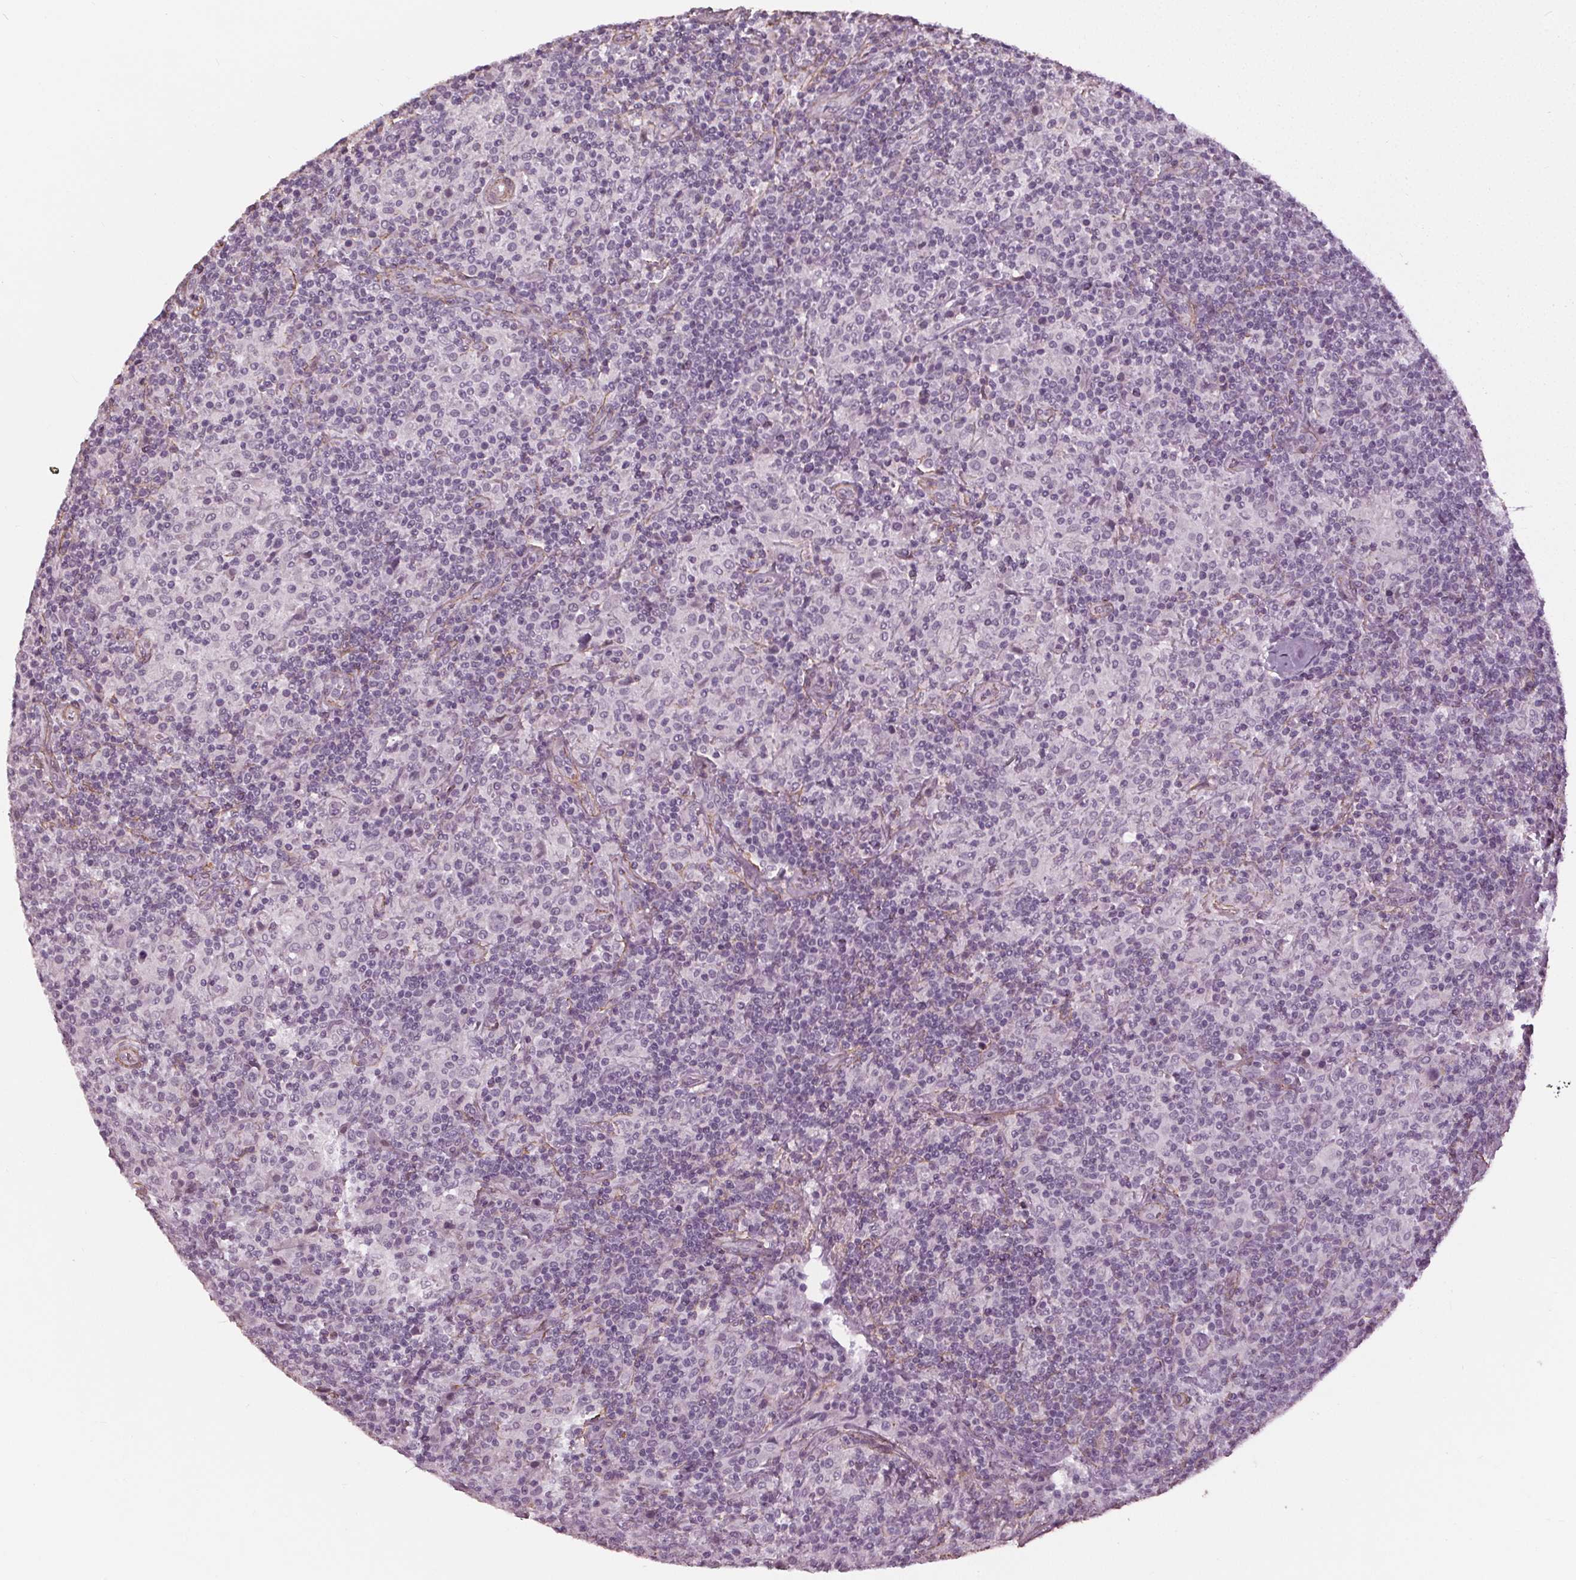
{"staining": {"intensity": "negative", "quantity": "none", "location": "none"}, "tissue": "lymphoma", "cell_type": "Tumor cells", "image_type": "cancer", "snomed": [{"axis": "morphology", "description": "Hodgkin's disease, NOS"}, {"axis": "topography", "description": "Lymph node"}], "caption": "High power microscopy histopathology image of an IHC histopathology image of Hodgkin's disease, revealing no significant expression in tumor cells. The staining was performed using DAB (3,3'-diaminobenzidine) to visualize the protein expression in brown, while the nuclei were stained in blue with hematoxylin (Magnification: 20x).", "gene": "PKP1", "patient": {"sex": "male", "age": 70}}